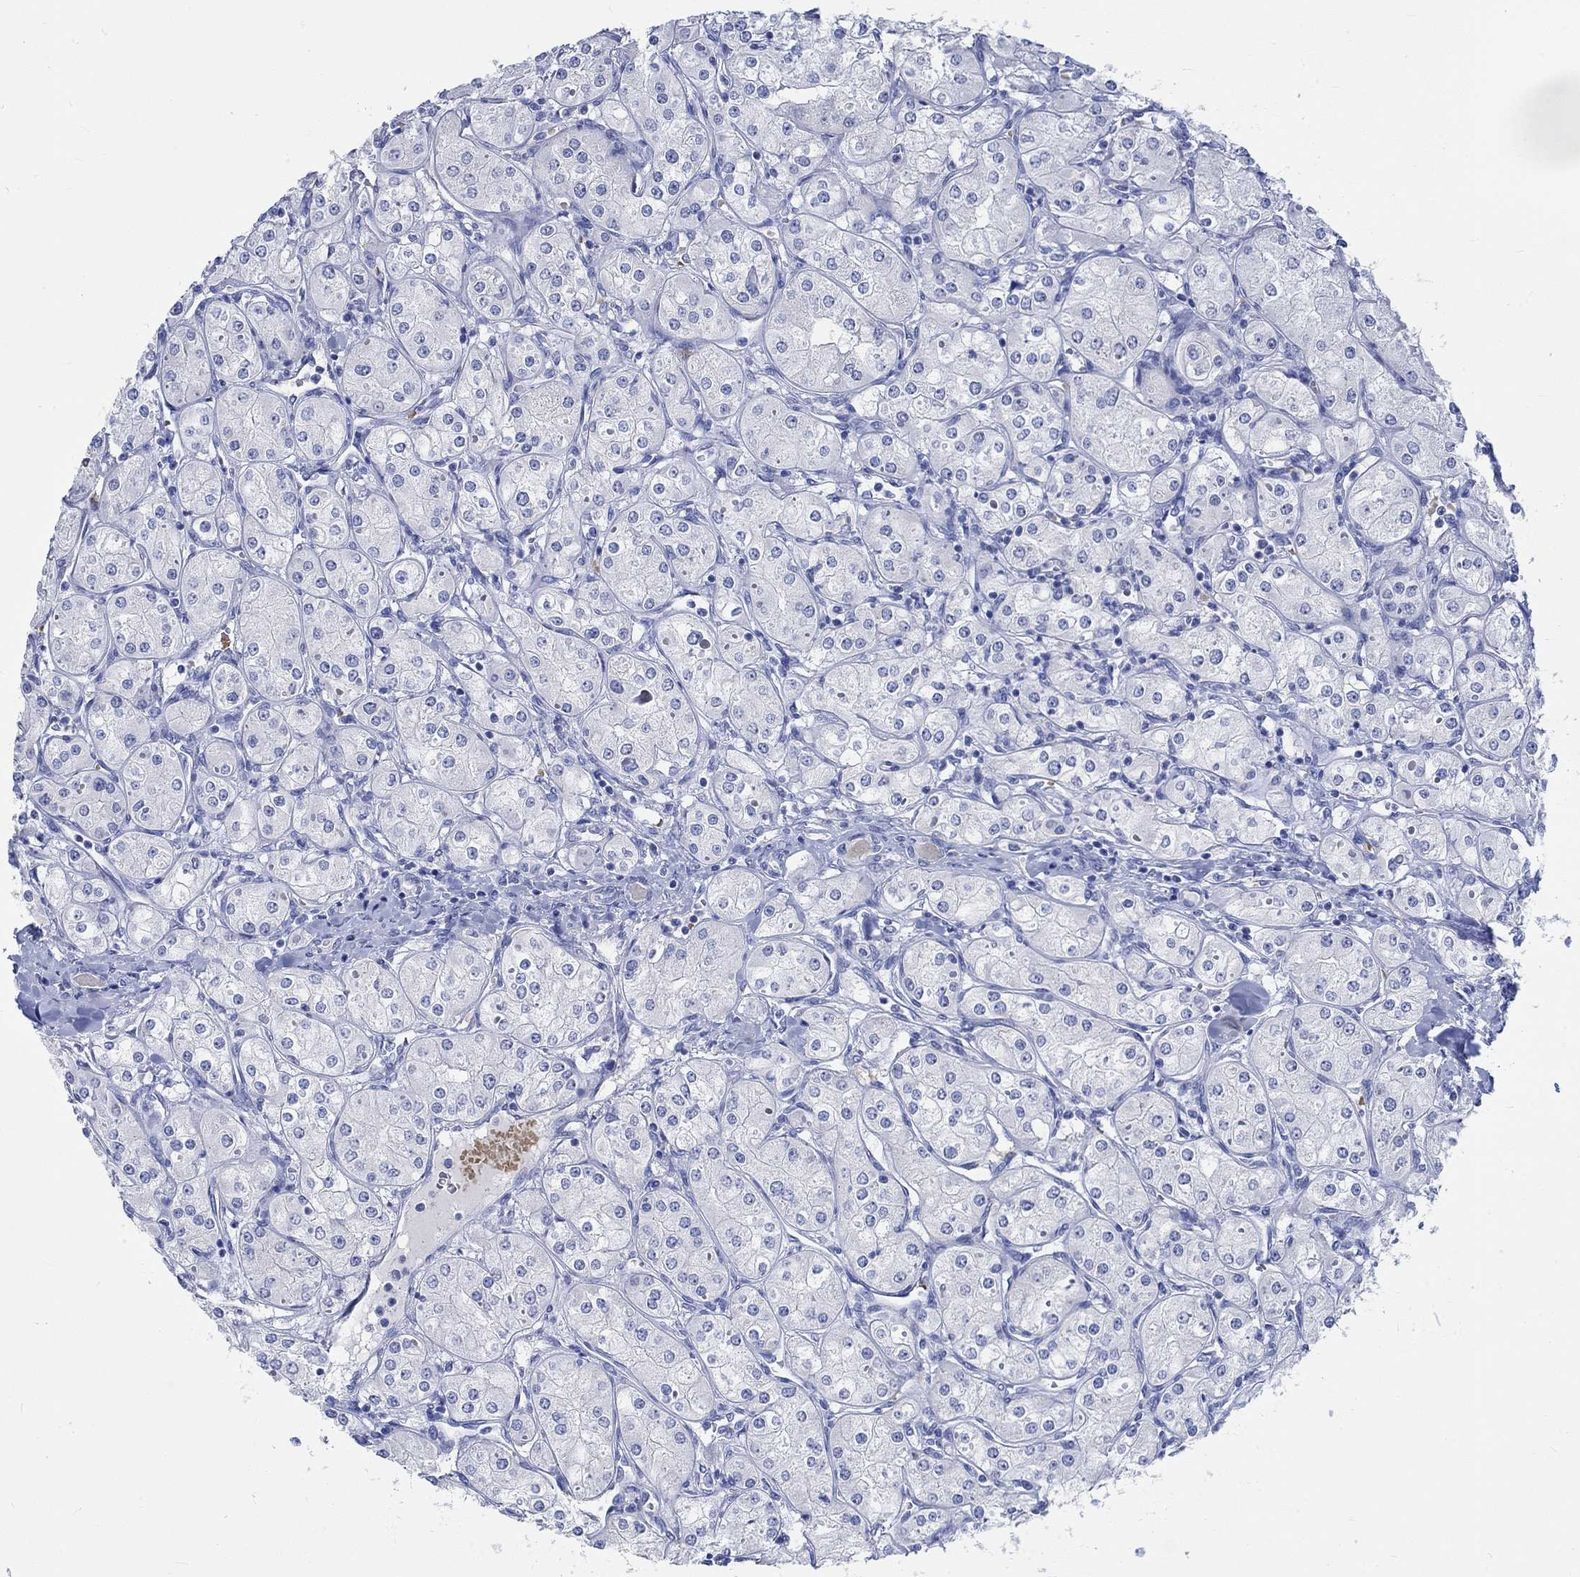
{"staining": {"intensity": "negative", "quantity": "none", "location": "none"}, "tissue": "renal cancer", "cell_type": "Tumor cells", "image_type": "cancer", "snomed": [{"axis": "morphology", "description": "Adenocarcinoma, NOS"}, {"axis": "topography", "description": "Kidney"}], "caption": "Protein analysis of renal cancer (adenocarcinoma) reveals no significant expression in tumor cells.", "gene": "KCNA1", "patient": {"sex": "male", "age": 77}}